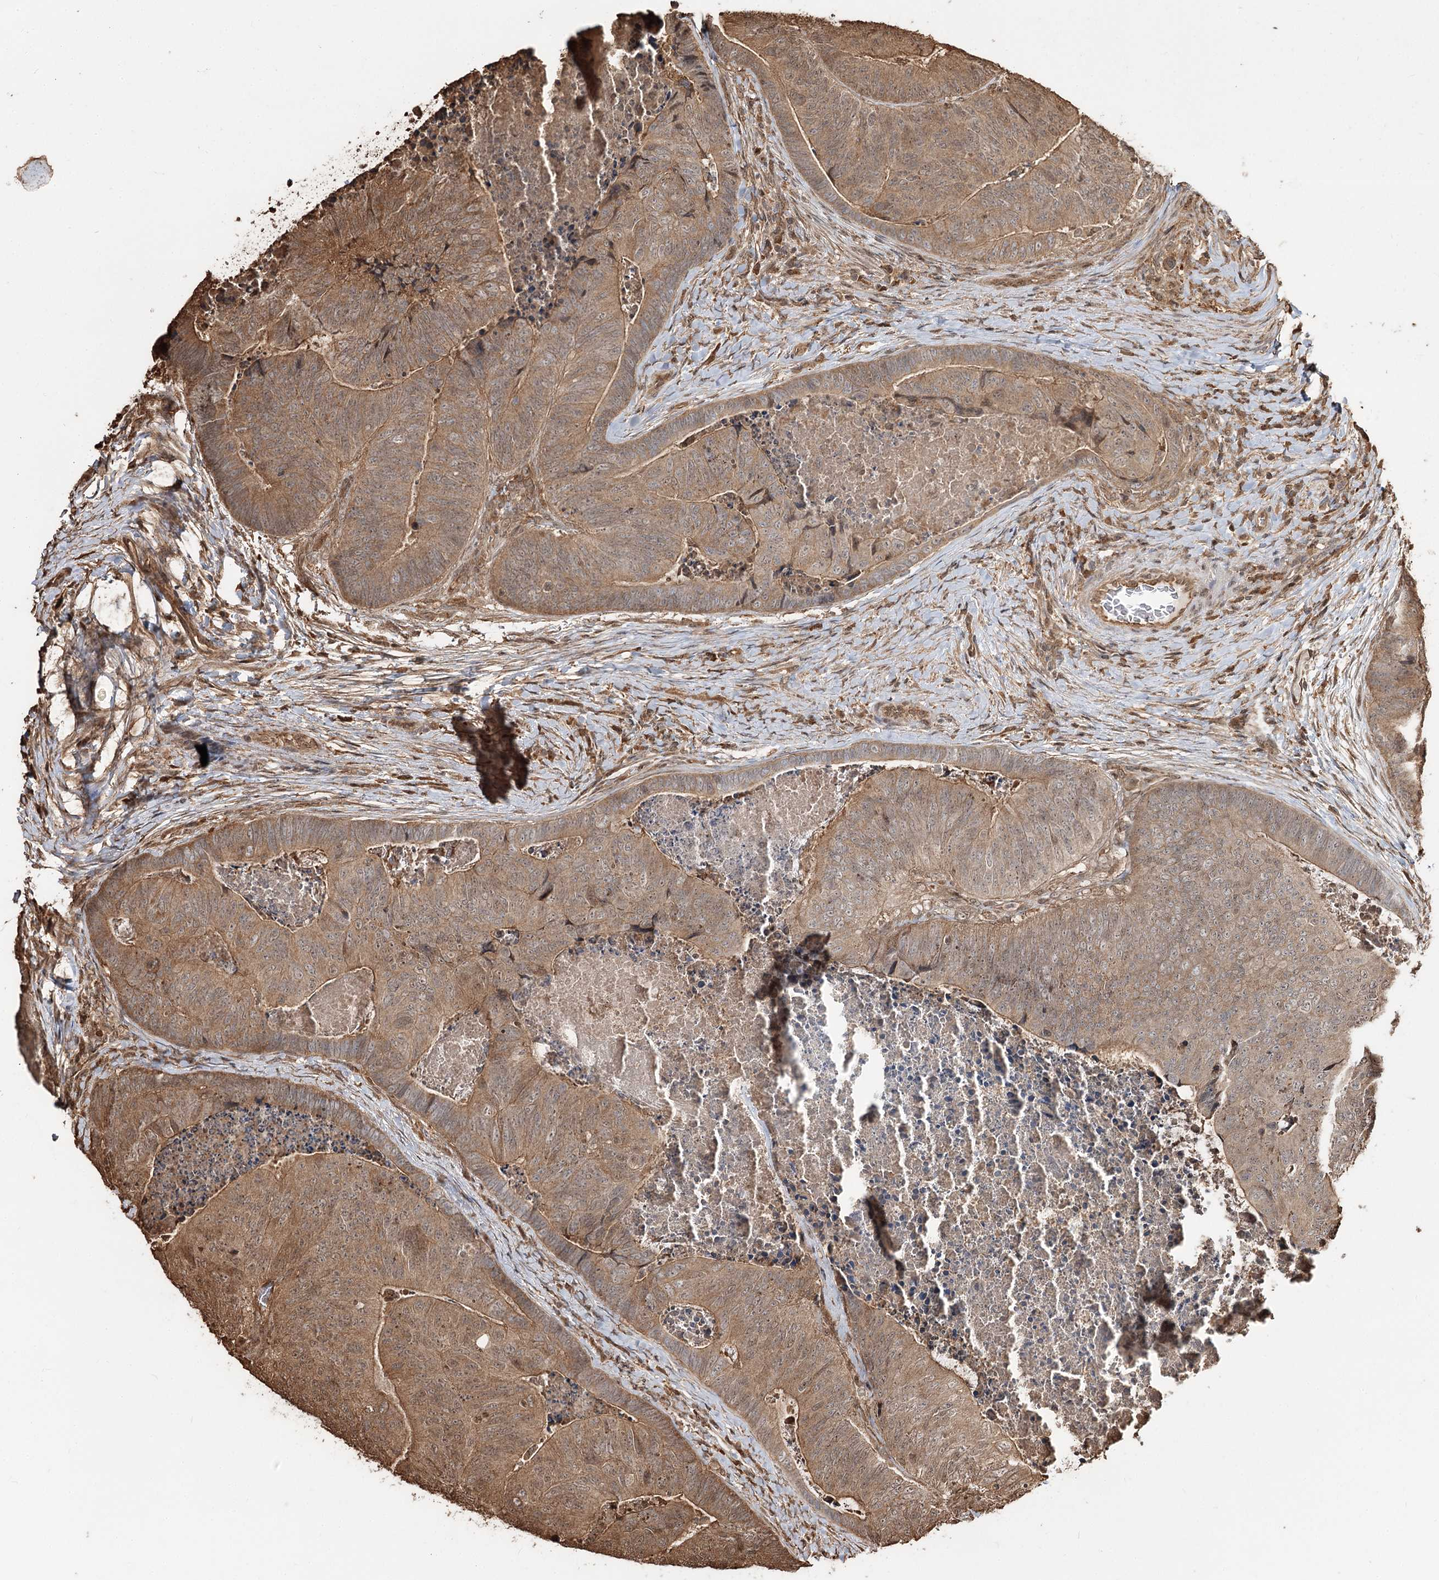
{"staining": {"intensity": "moderate", "quantity": ">75%", "location": "cytoplasmic/membranous"}, "tissue": "colorectal cancer", "cell_type": "Tumor cells", "image_type": "cancer", "snomed": [{"axis": "morphology", "description": "Adenocarcinoma, NOS"}, {"axis": "topography", "description": "Colon"}], "caption": "Colorectal cancer stained with a protein marker shows moderate staining in tumor cells.", "gene": "PLCH1", "patient": {"sex": "female", "age": 67}}